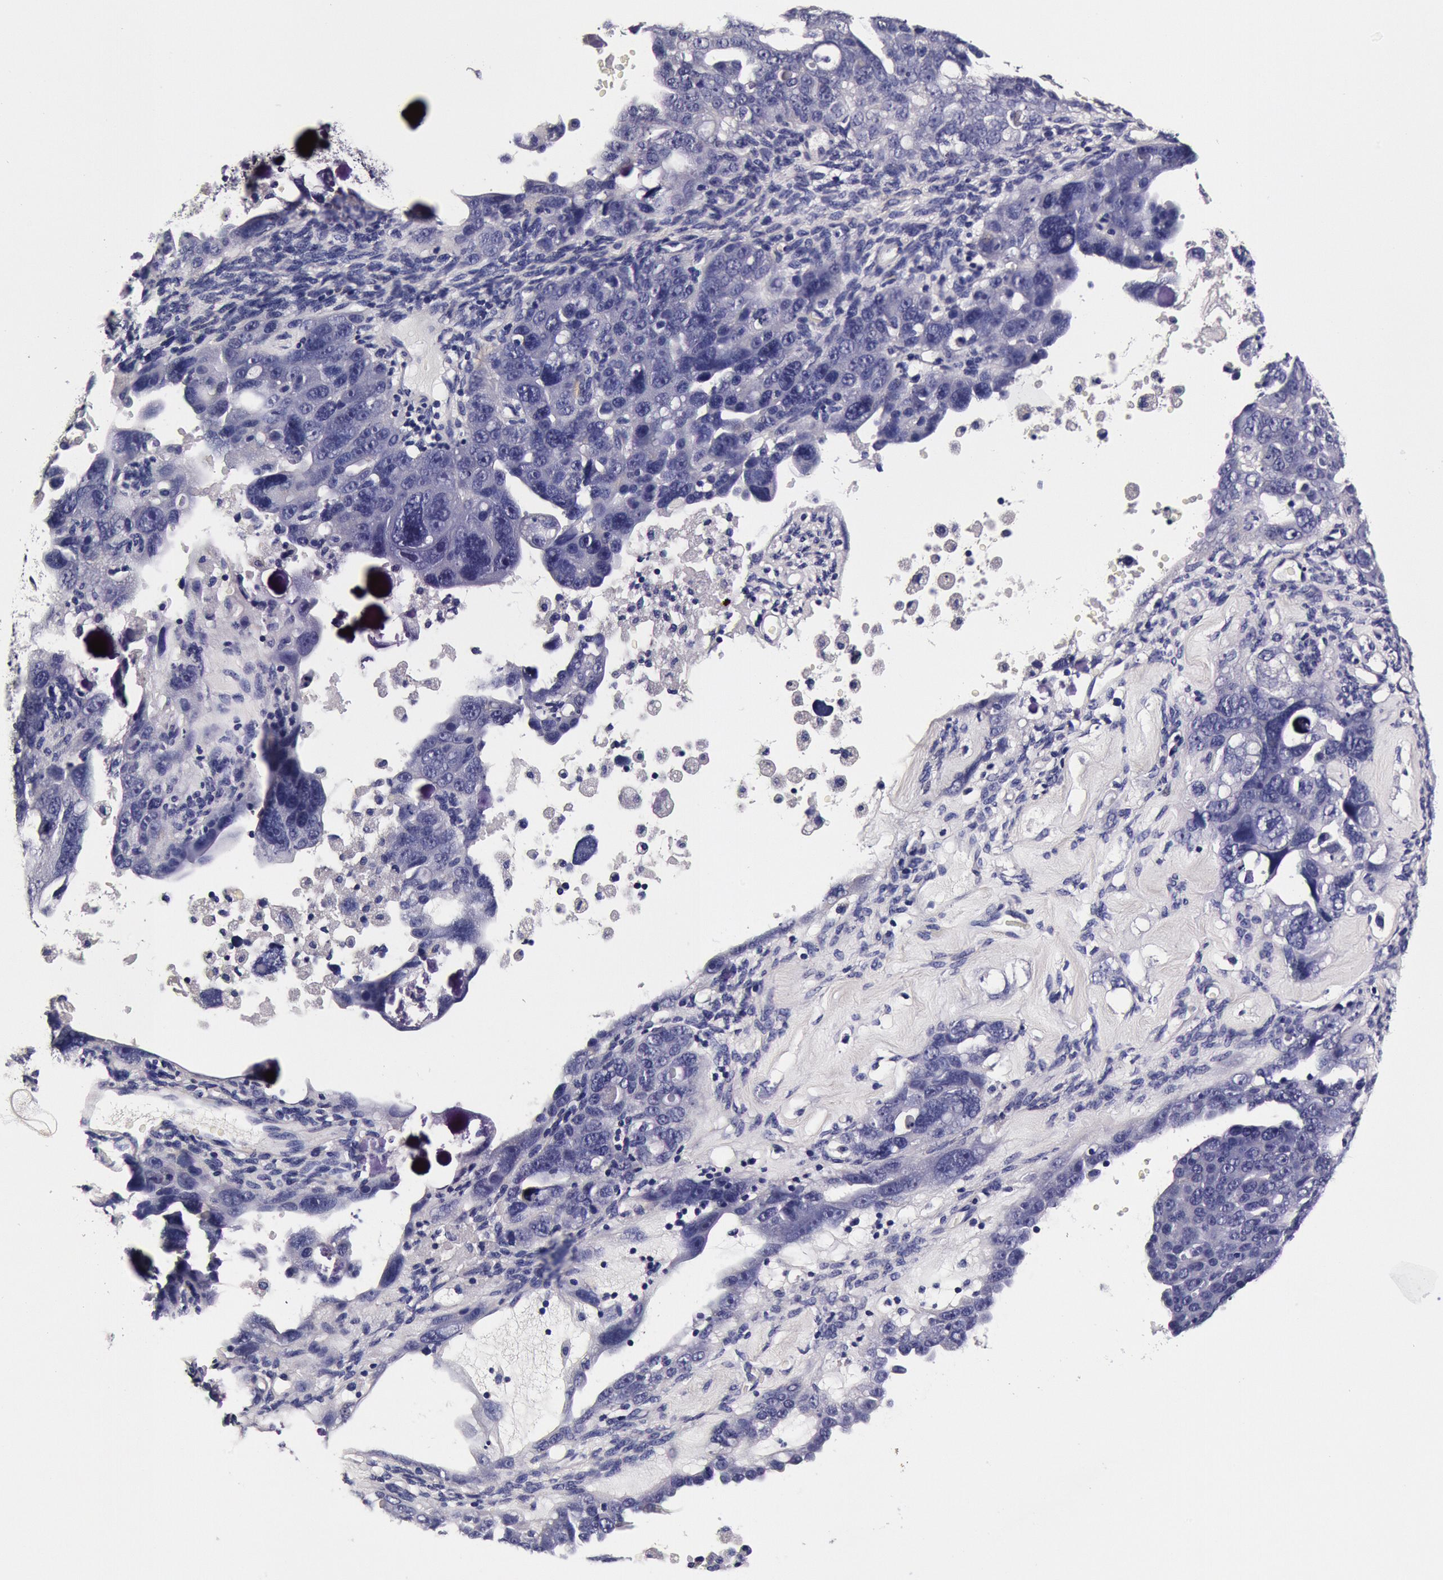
{"staining": {"intensity": "negative", "quantity": "none", "location": "none"}, "tissue": "ovarian cancer", "cell_type": "Tumor cells", "image_type": "cancer", "snomed": [{"axis": "morphology", "description": "Cystadenocarcinoma, serous, NOS"}, {"axis": "topography", "description": "Ovary"}], "caption": "This is an immunohistochemistry image of ovarian cancer. There is no expression in tumor cells.", "gene": "CCDC22", "patient": {"sex": "female", "age": 66}}